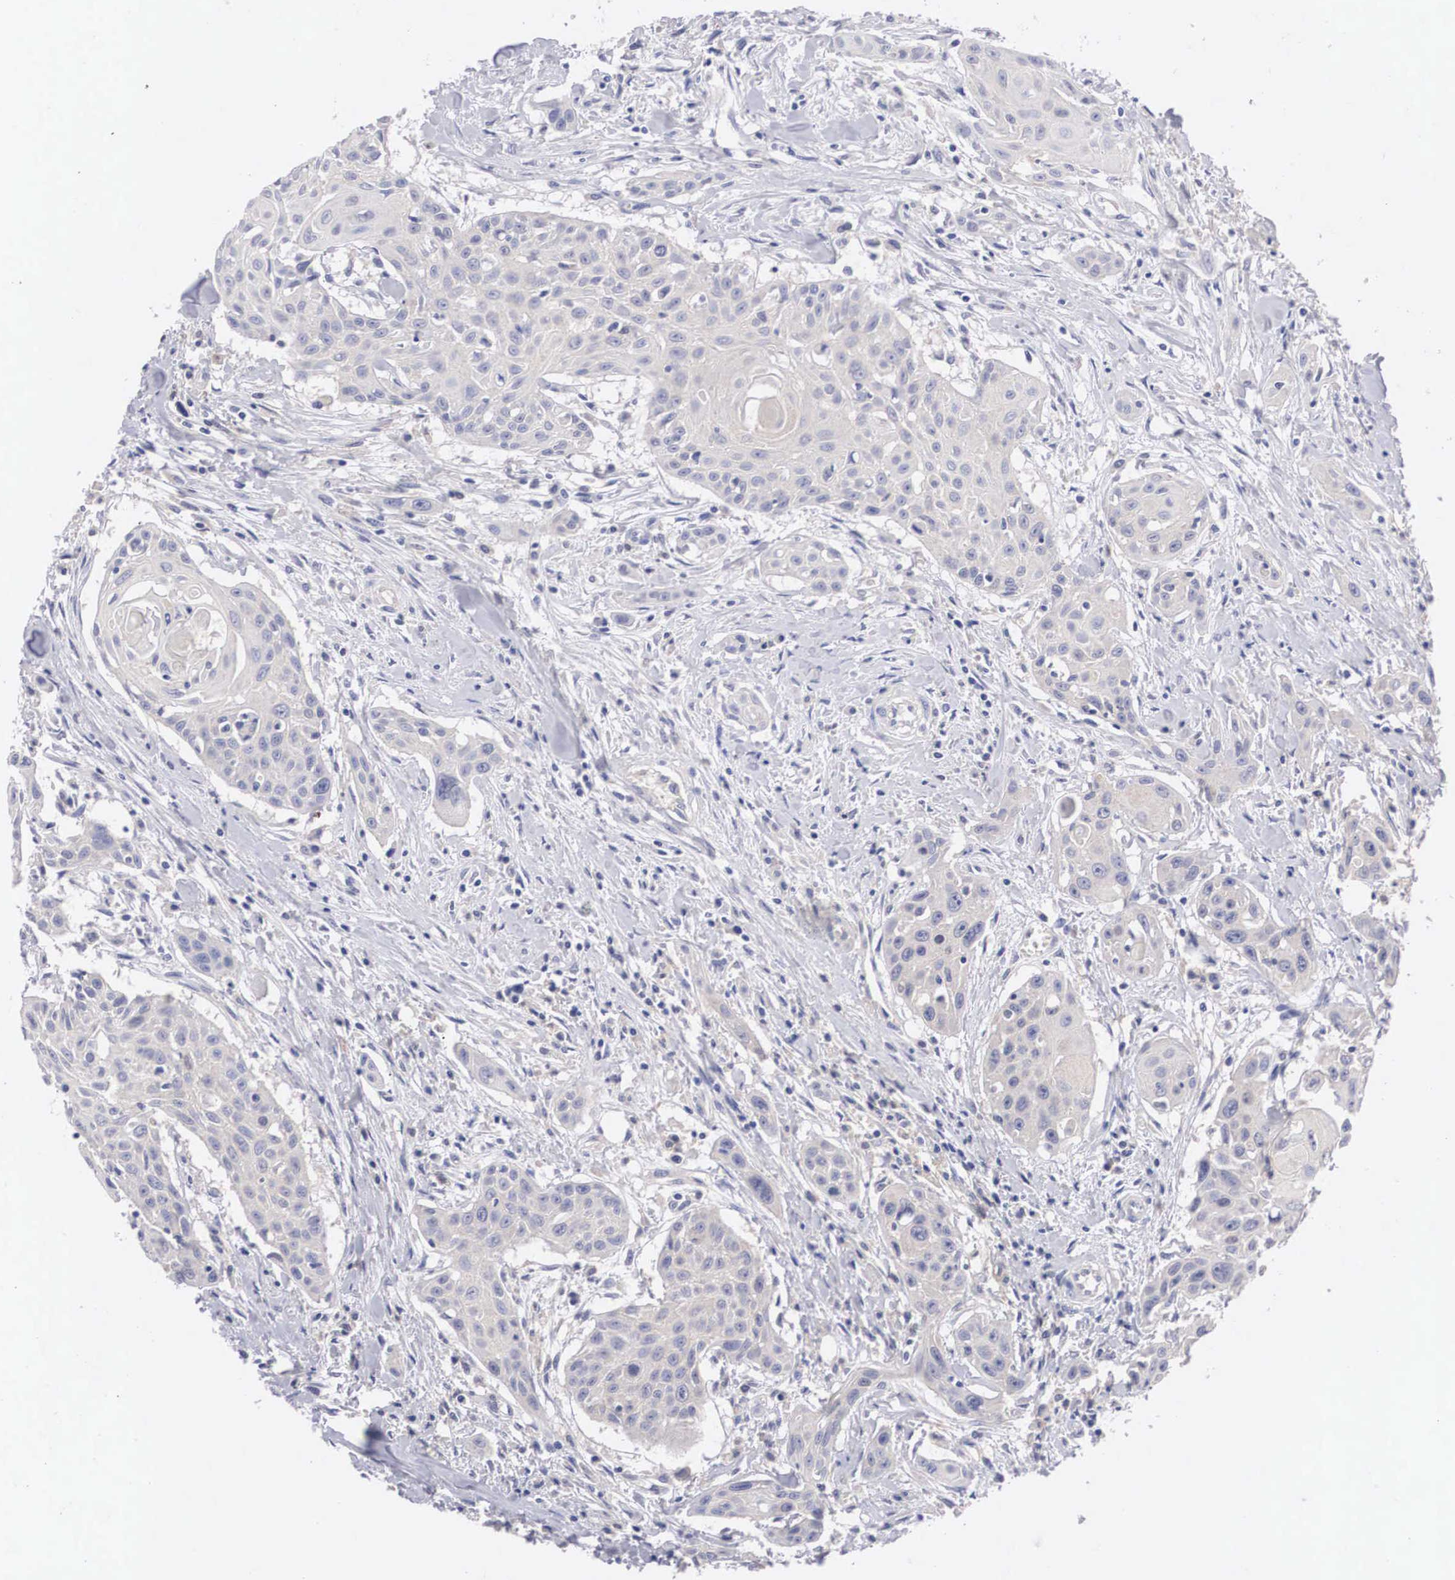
{"staining": {"intensity": "negative", "quantity": "none", "location": "none"}, "tissue": "head and neck cancer", "cell_type": "Tumor cells", "image_type": "cancer", "snomed": [{"axis": "morphology", "description": "Squamous cell carcinoma, NOS"}, {"axis": "morphology", "description": "Squamous cell carcinoma, metastatic, NOS"}, {"axis": "topography", "description": "Lymph node"}, {"axis": "topography", "description": "Salivary gland"}, {"axis": "topography", "description": "Head-Neck"}], "caption": "This is an immunohistochemistry histopathology image of human head and neck squamous cell carcinoma. There is no positivity in tumor cells.", "gene": "ABHD4", "patient": {"sex": "female", "age": 74}}